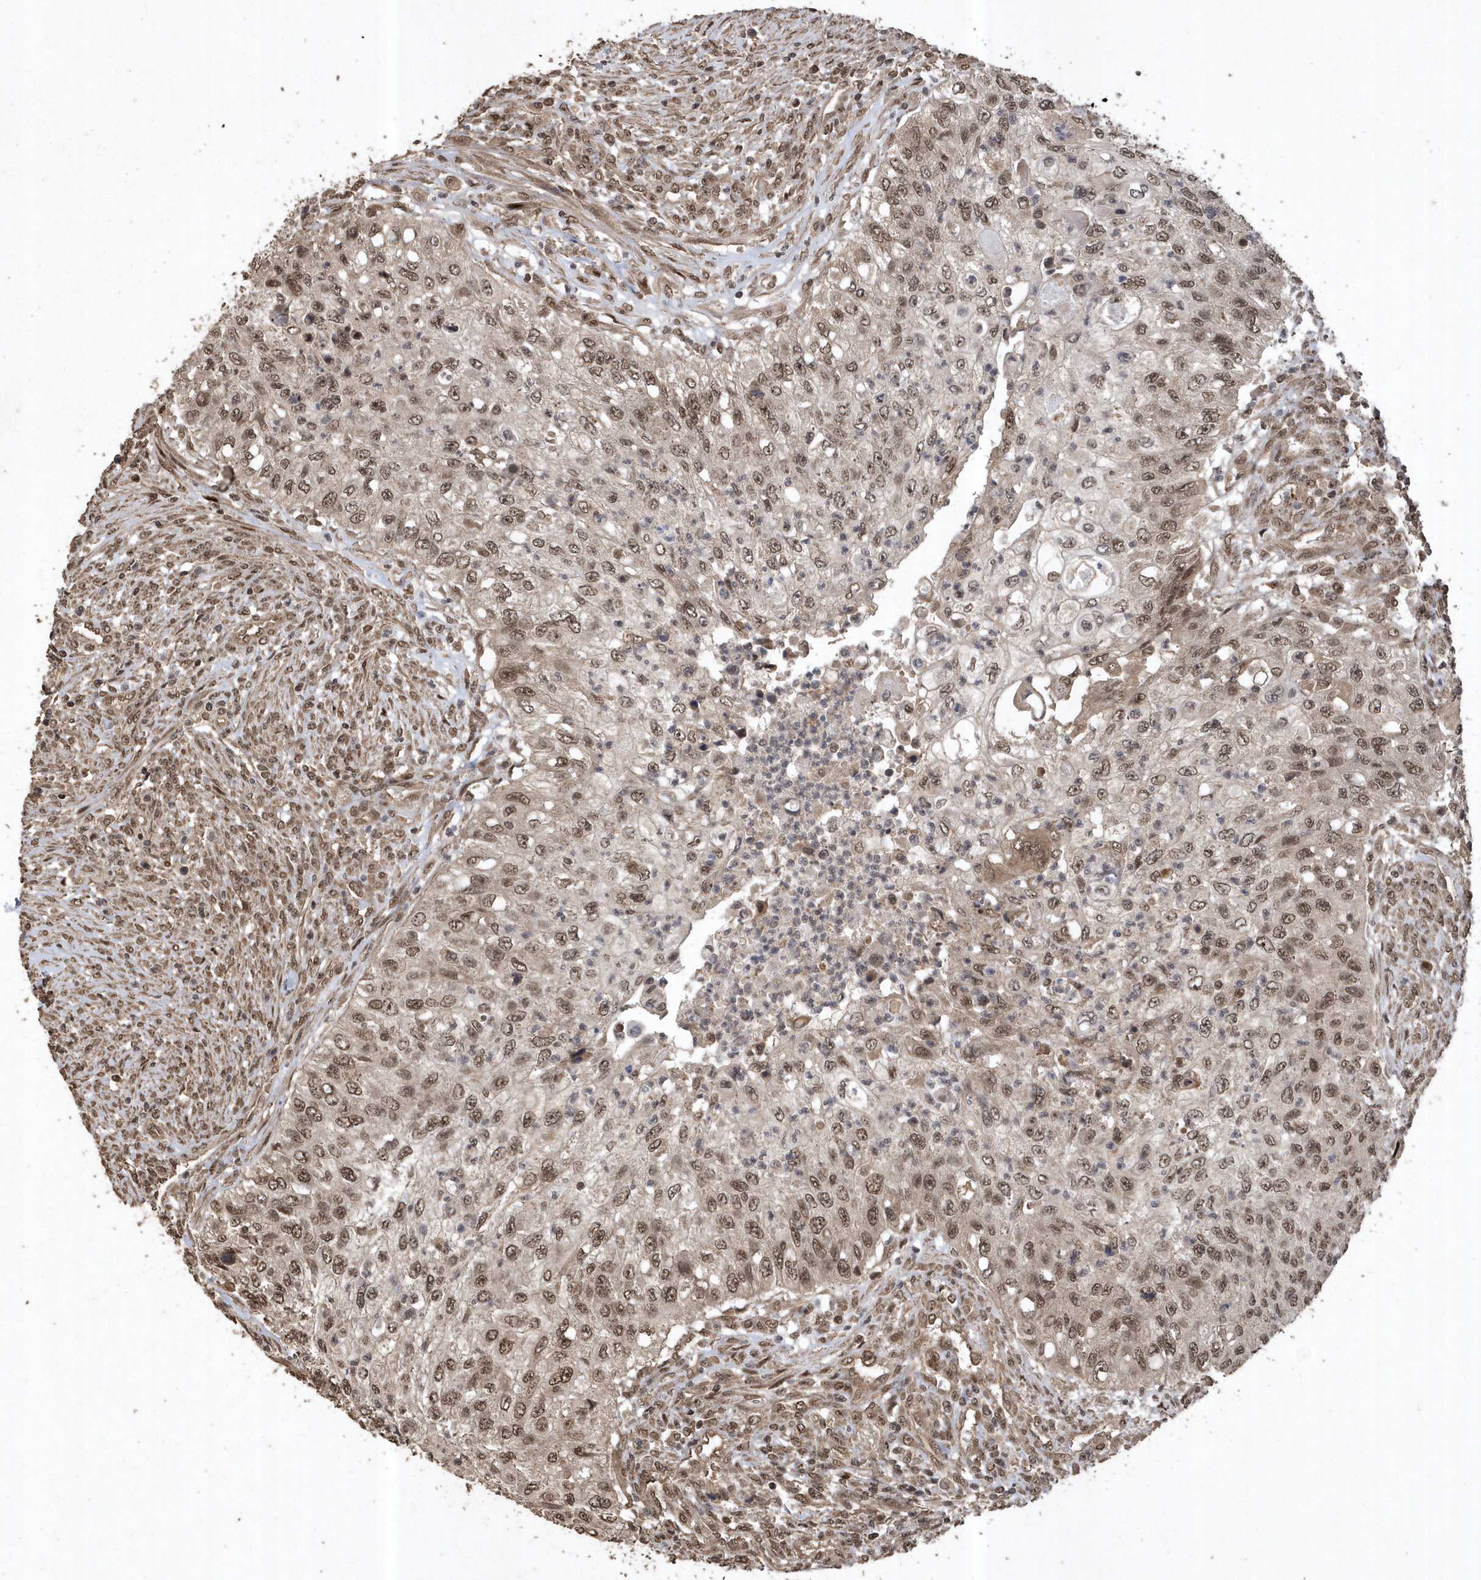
{"staining": {"intensity": "moderate", "quantity": ">75%", "location": "nuclear"}, "tissue": "urothelial cancer", "cell_type": "Tumor cells", "image_type": "cancer", "snomed": [{"axis": "morphology", "description": "Urothelial carcinoma, High grade"}, {"axis": "topography", "description": "Urinary bladder"}], "caption": "DAB (3,3'-diaminobenzidine) immunohistochemical staining of human urothelial cancer shows moderate nuclear protein positivity in approximately >75% of tumor cells.", "gene": "INTS12", "patient": {"sex": "female", "age": 60}}